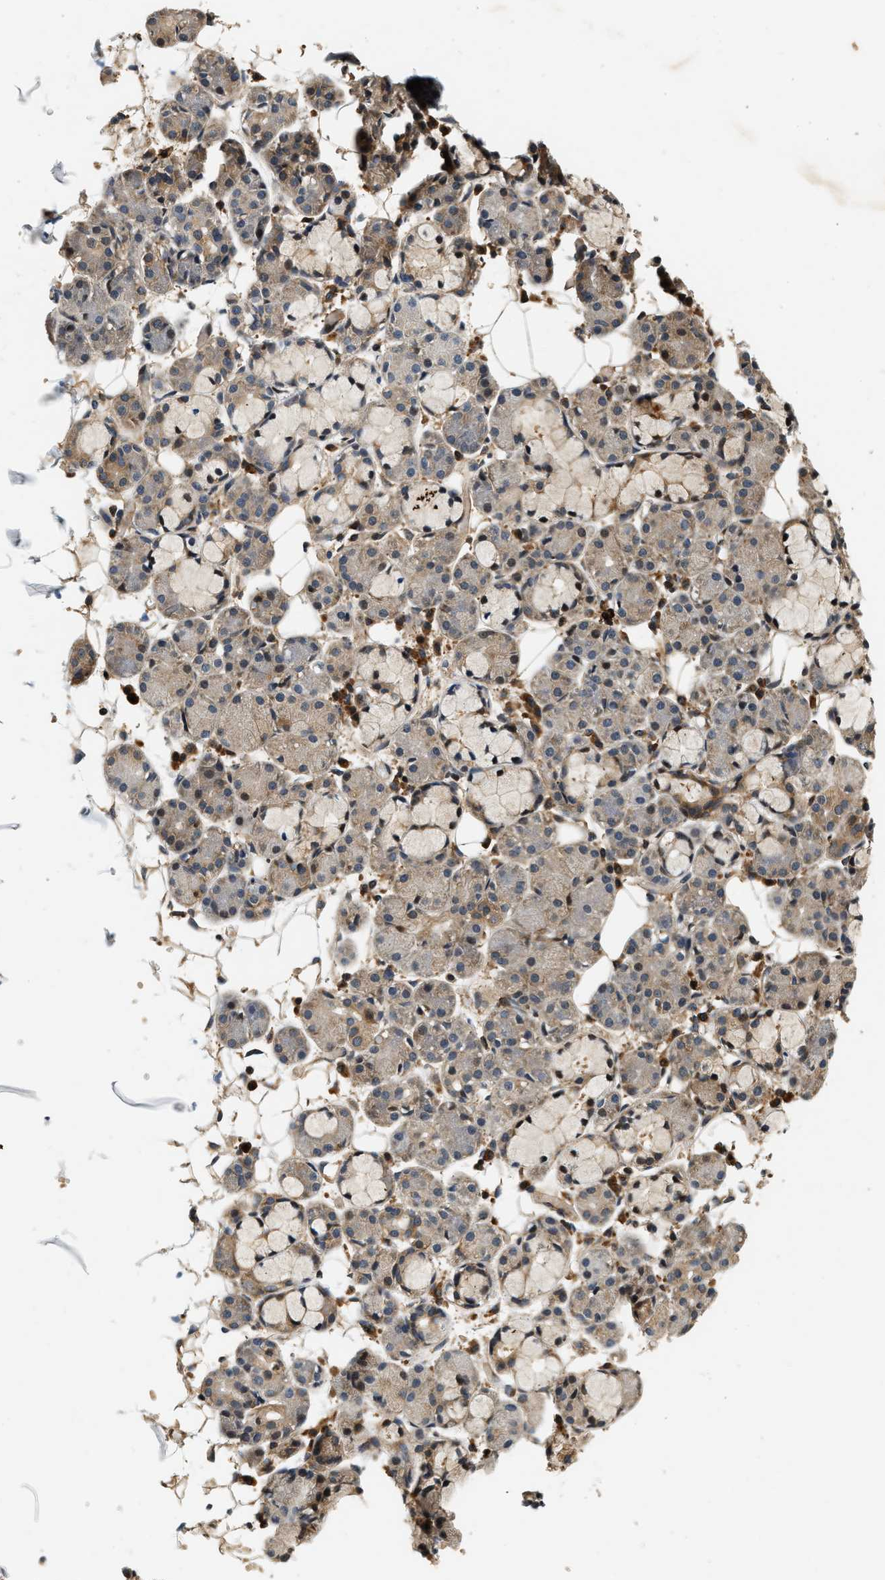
{"staining": {"intensity": "moderate", "quantity": "25%-75%", "location": "cytoplasmic/membranous"}, "tissue": "salivary gland", "cell_type": "Glandular cells", "image_type": "normal", "snomed": [{"axis": "morphology", "description": "Normal tissue, NOS"}, {"axis": "topography", "description": "Salivary gland"}], "caption": "The micrograph shows immunohistochemical staining of benign salivary gland. There is moderate cytoplasmic/membranous staining is present in approximately 25%-75% of glandular cells.", "gene": "SAMD9", "patient": {"sex": "male", "age": 63}}